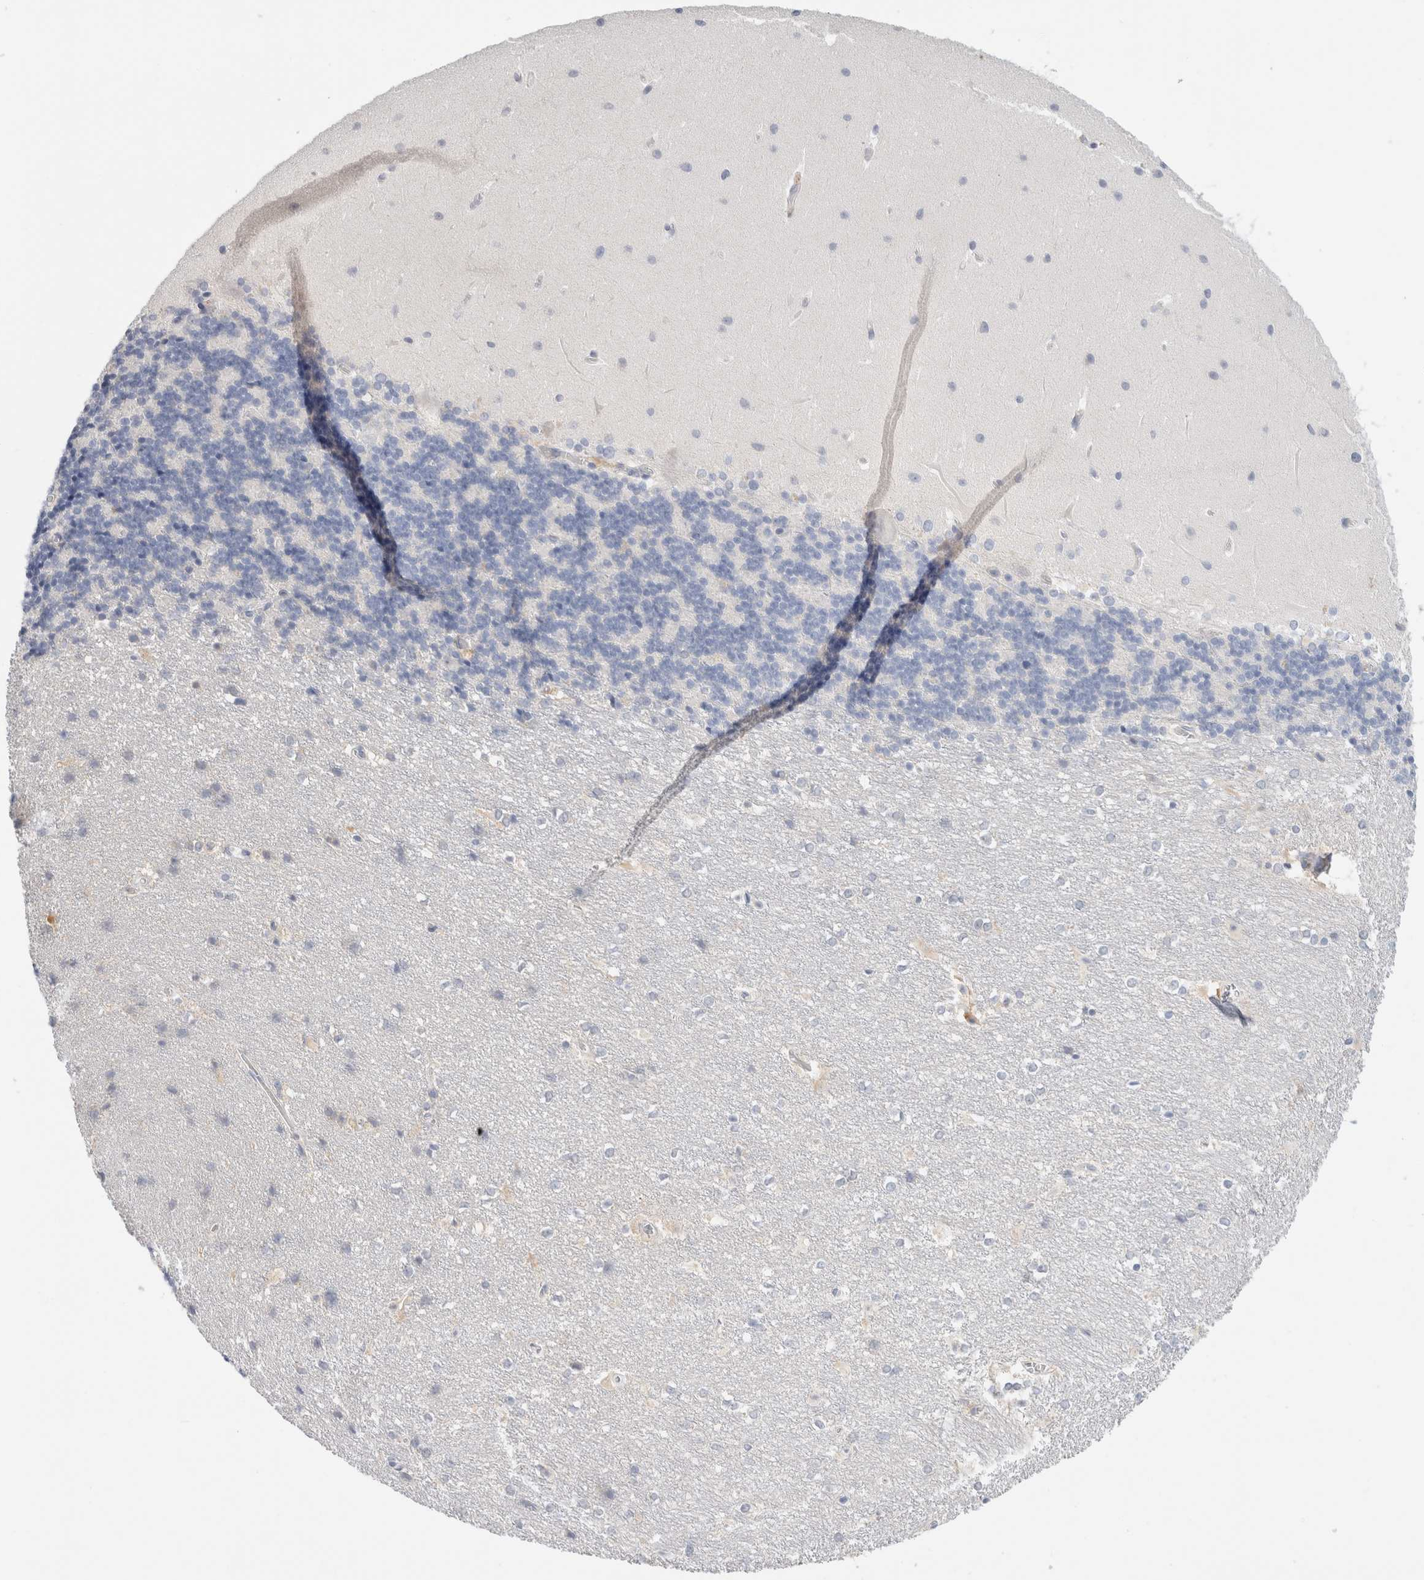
{"staining": {"intensity": "negative", "quantity": "none", "location": "none"}, "tissue": "cerebellum", "cell_type": "Cells in granular layer", "image_type": "normal", "snomed": [{"axis": "morphology", "description": "Normal tissue, NOS"}, {"axis": "topography", "description": "Cerebellum"}], "caption": "High magnification brightfield microscopy of normal cerebellum stained with DAB (3,3'-diaminobenzidine) (brown) and counterstained with hematoxylin (blue): cells in granular layer show no significant expression.", "gene": "ADAM30", "patient": {"sex": "female", "age": 19}}